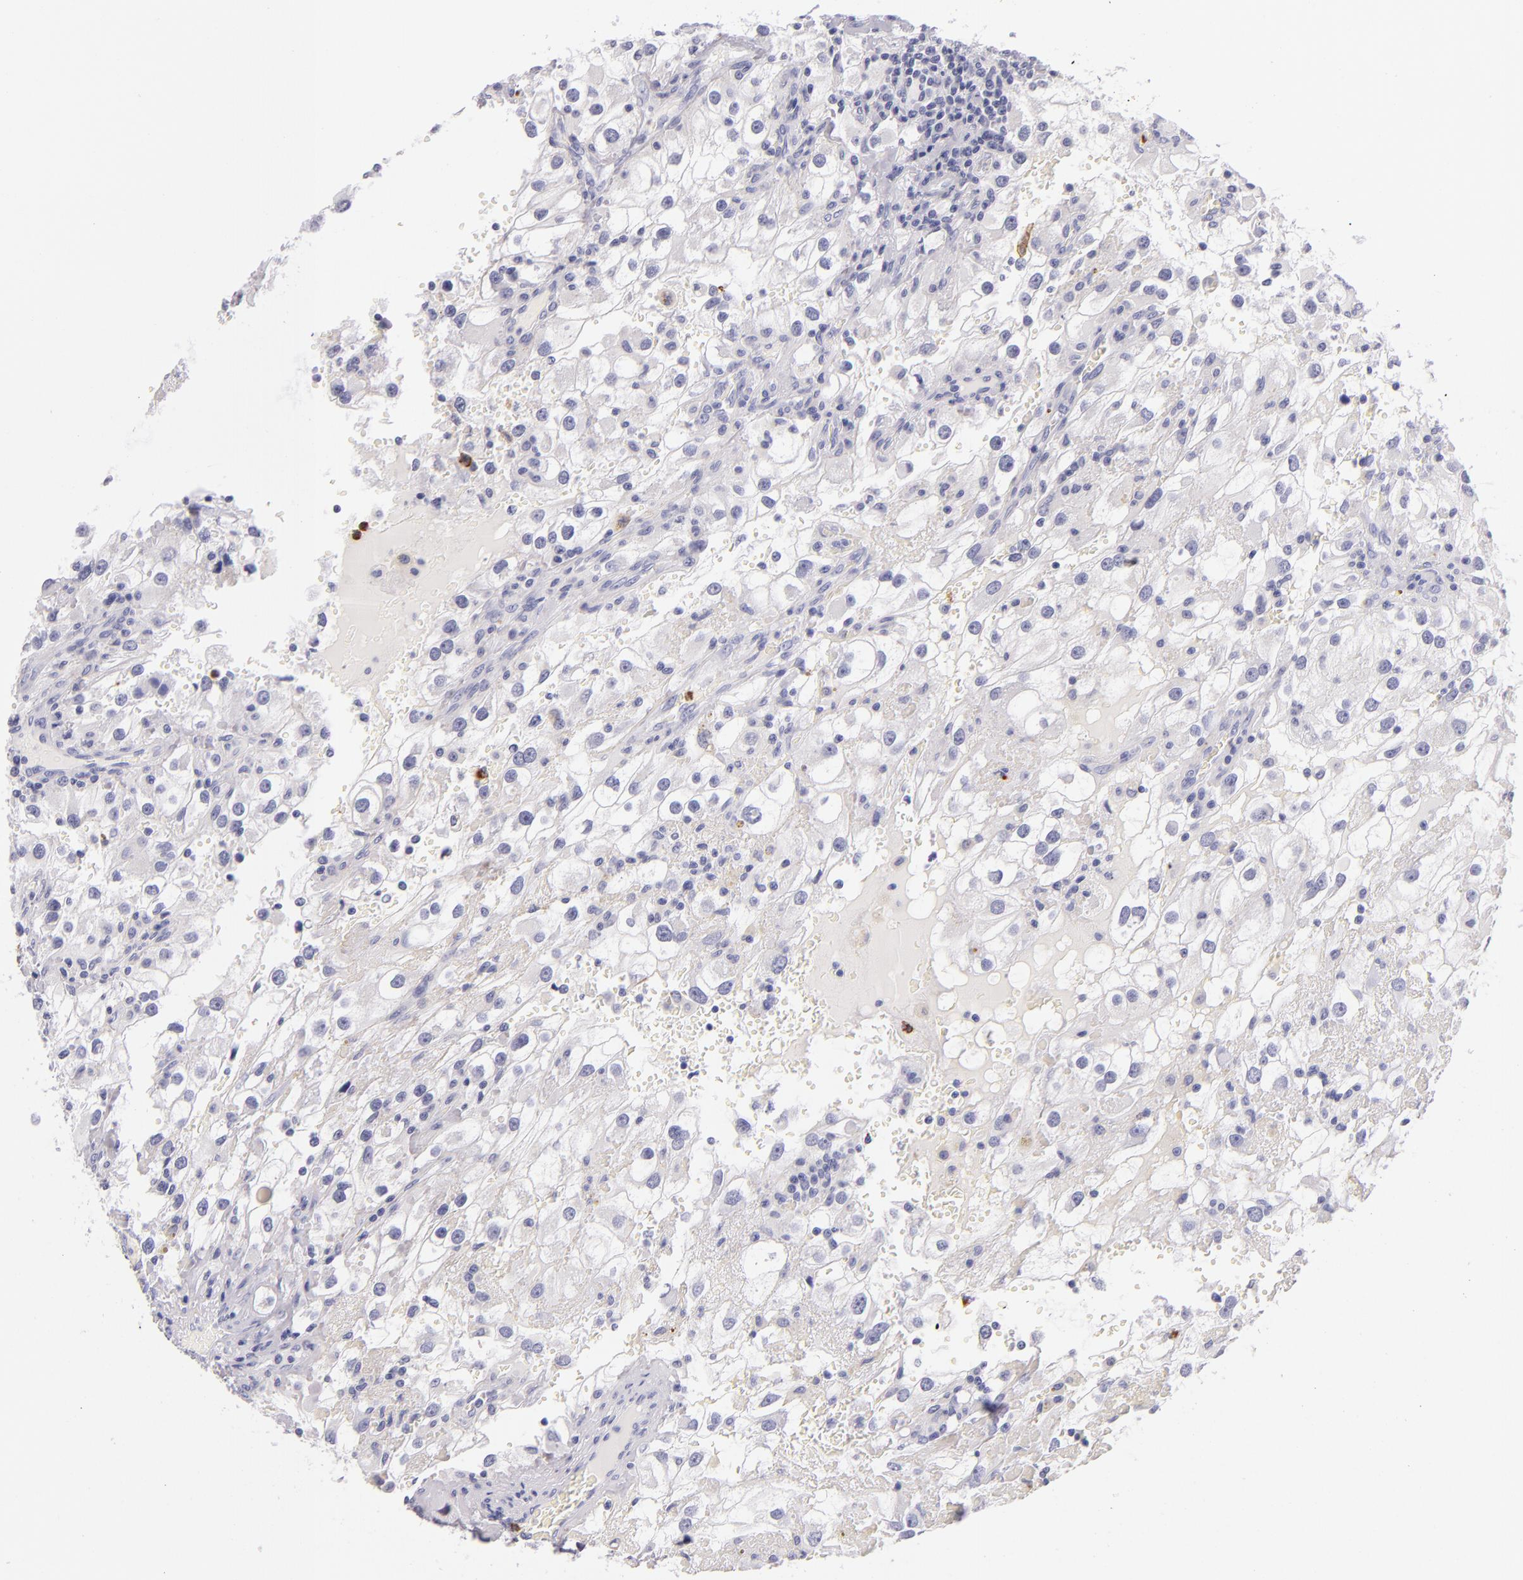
{"staining": {"intensity": "negative", "quantity": "none", "location": "none"}, "tissue": "renal cancer", "cell_type": "Tumor cells", "image_type": "cancer", "snomed": [{"axis": "morphology", "description": "Adenocarcinoma, NOS"}, {"axis": "topography", "description": "Kidney"}], "caption": "The image shows no staining of tumor cells in adenocarcinoma (renal).", "gene": "CDH3", "patient": {"sex": "female", "age": 52}}